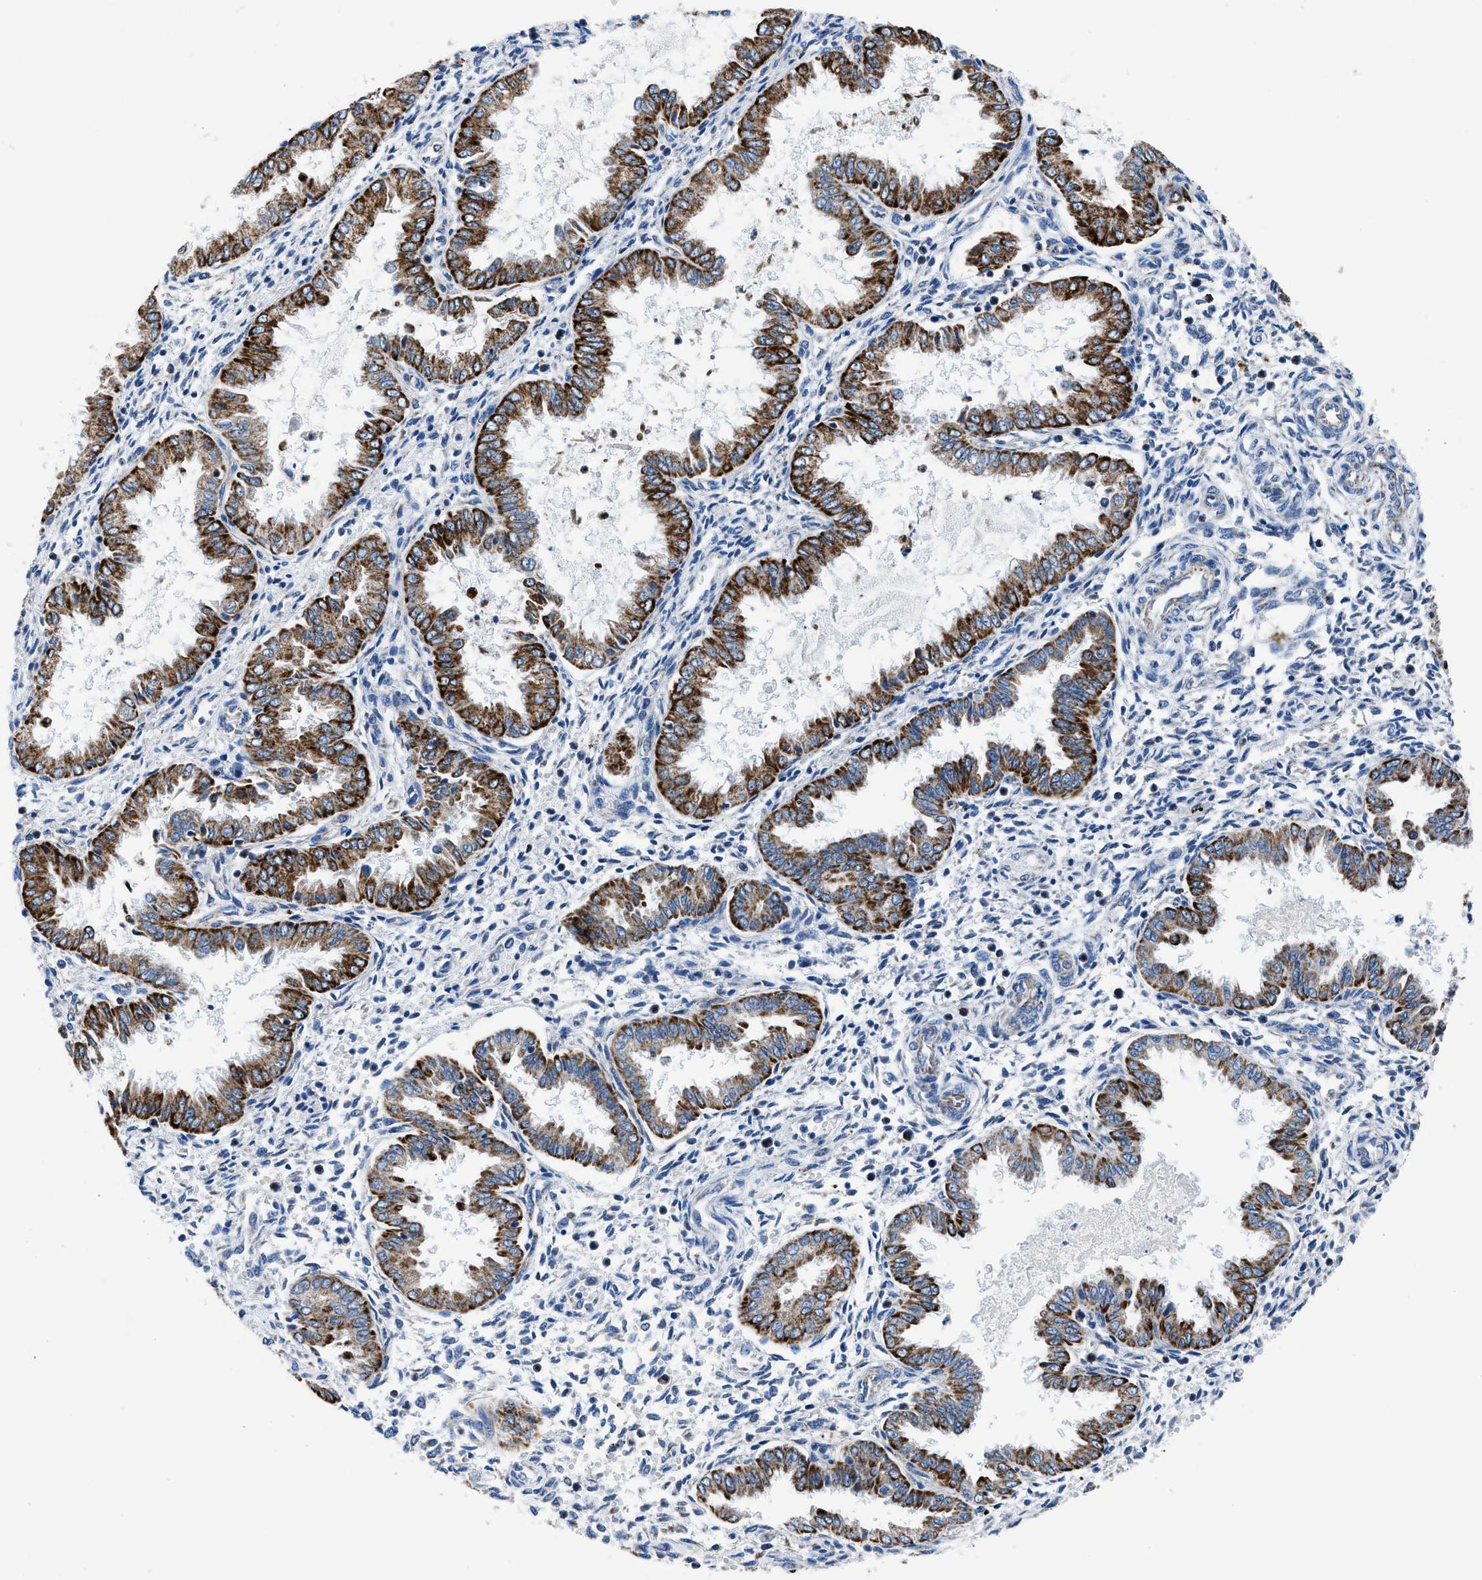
{"staining": {"intensity": "negative", "quantity": "none", "location": "none"}, "tissue": "endometrium", "cell_type": "Cells in endometrial stroma", "image_type": "normal", "snomed": [{"axis": "morphology", "description": "Normal tissue, NOS"}, {"axis": "topography", "description": "Endometrium"}], "caption": "This is a photomicrograph of immunohistochemistry staining of unremarkable endometrium, which shows no expression in cells in endometrial stroma. The staining was performed using DAB to visualize the protein expression in brown, while the nuclei were stained in blue with hematoxylin (Magnification: 20x).", "gene": "ZDHHC3", "patient": {"sex": "female", "age": 33}}